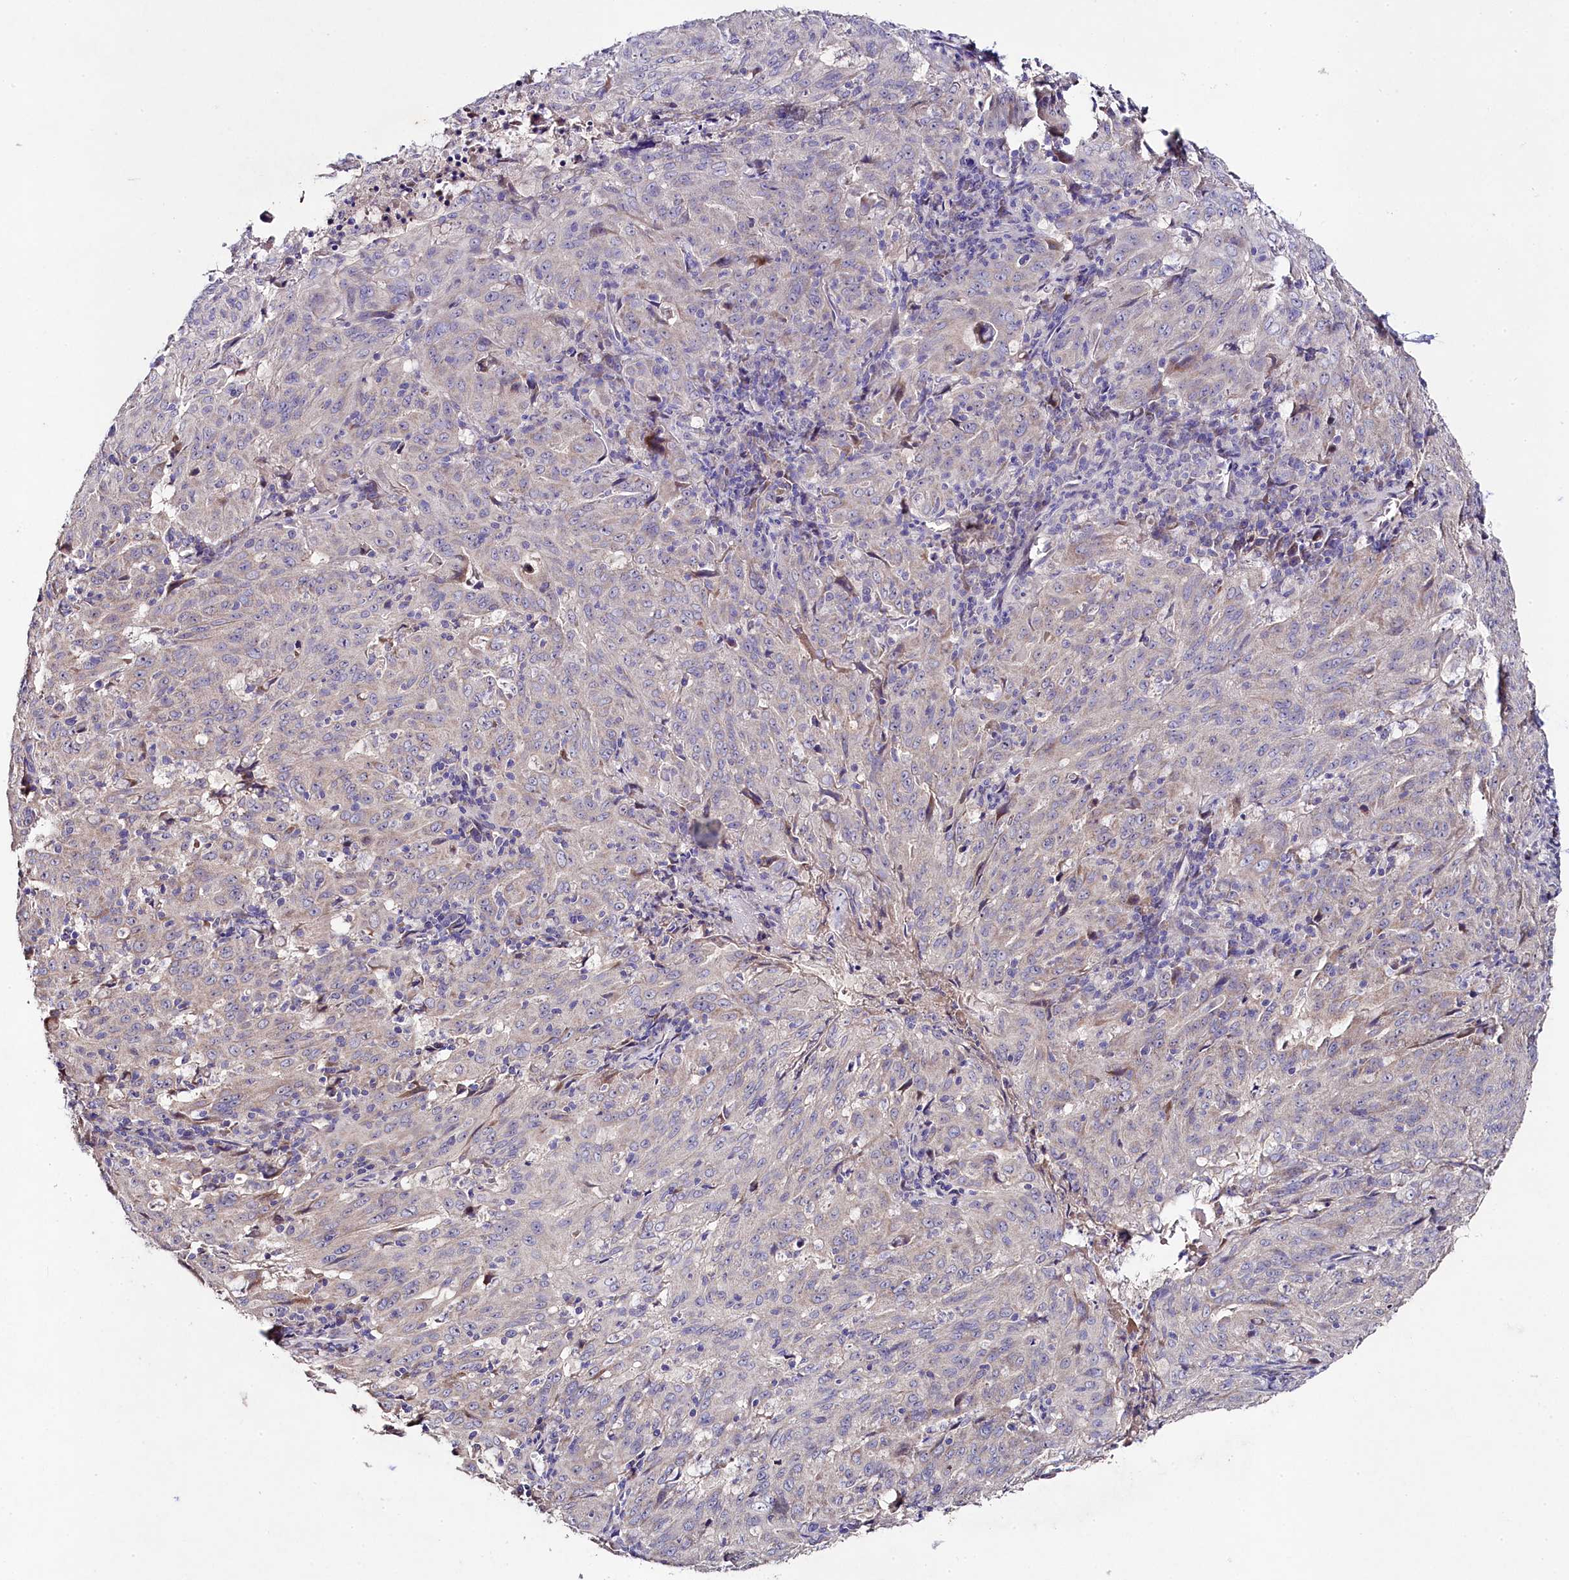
{"staining": {"intensity": "negative", "quantity": "none", "location": "none"}, "tissue": "pancreatic cancer", "cell_type": "Tumor cells", "image_type": "cancer", "snomed": [{"axis": "morphology", "description": "Adenocarcinoma, NOS"}, {"axis": "topography", "description": "Pancreas"}], "caption": "IHC photomicrograph of pancreatic adenocarcinoma stained for a protein (brown), which shows no positivity in tumor cells. (Stains: DAB IHC with hematoxylin counter stain, Microscopy: brightfield microscopy at high magnification).", "gene": "FXYD6", "patient": {"sex": "male", "age": 63}}